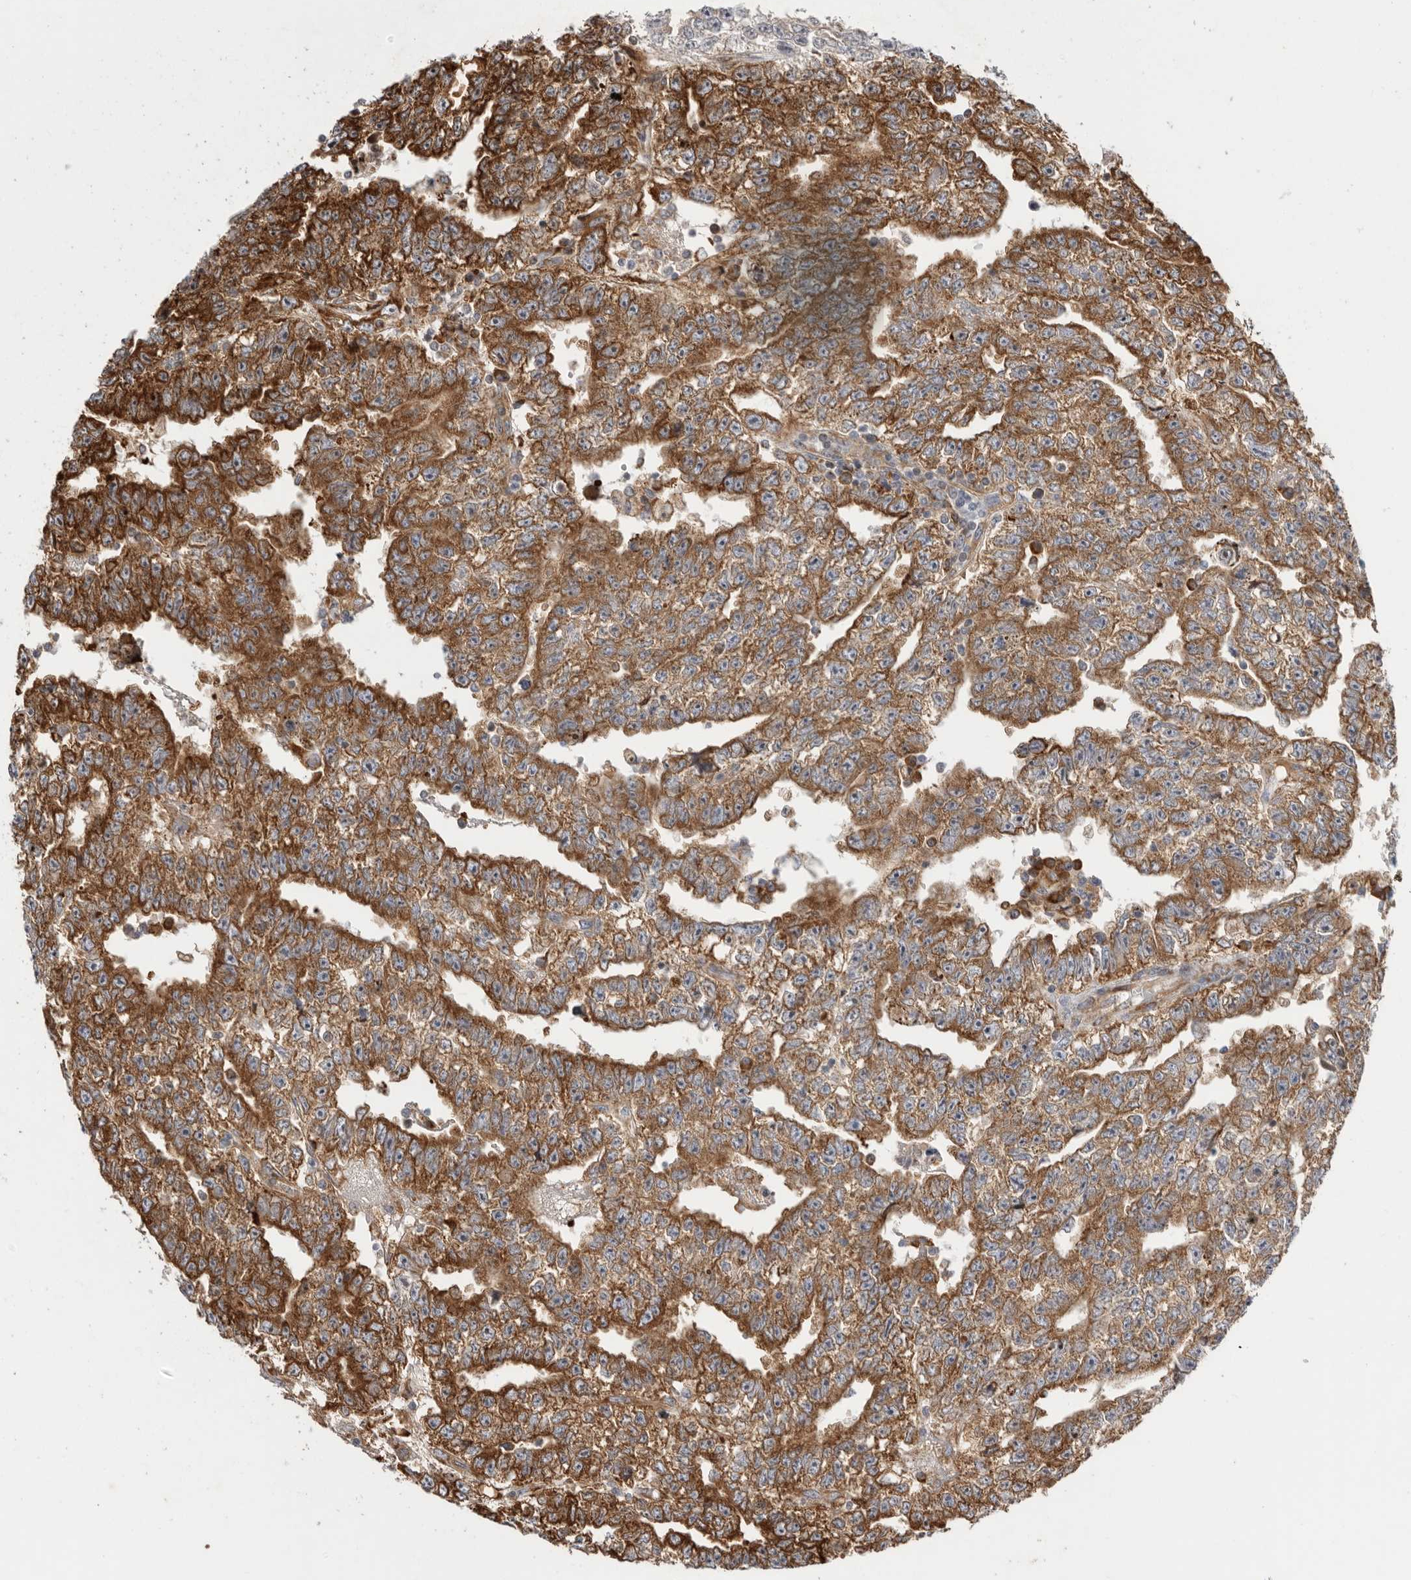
{"staining": {"intensity": "moderate", "quantity": ">75%", "location": "cytoplasmic/membranous"}, "tissue": "testis cancer", "cell_type": "Tumor cells", "image_type": "cancer", "snomed": [{"axis": "morphology", "description": "Carcinoma, Embryonal, NOS"}, {"axis": "topography", "description": "Testis"}], "caption": "This histopathology image demonstrates embryonal carcinoma (testis) stained with immunohistochemistry (IHC) to label a protein in brown. The cytoplasmic/membranous of tumor cells show moderate positivity for the protein. Nuclei are counter-stained blue.", "gene": "FZD3", "patient": {"sex": "male", "age": 25}}